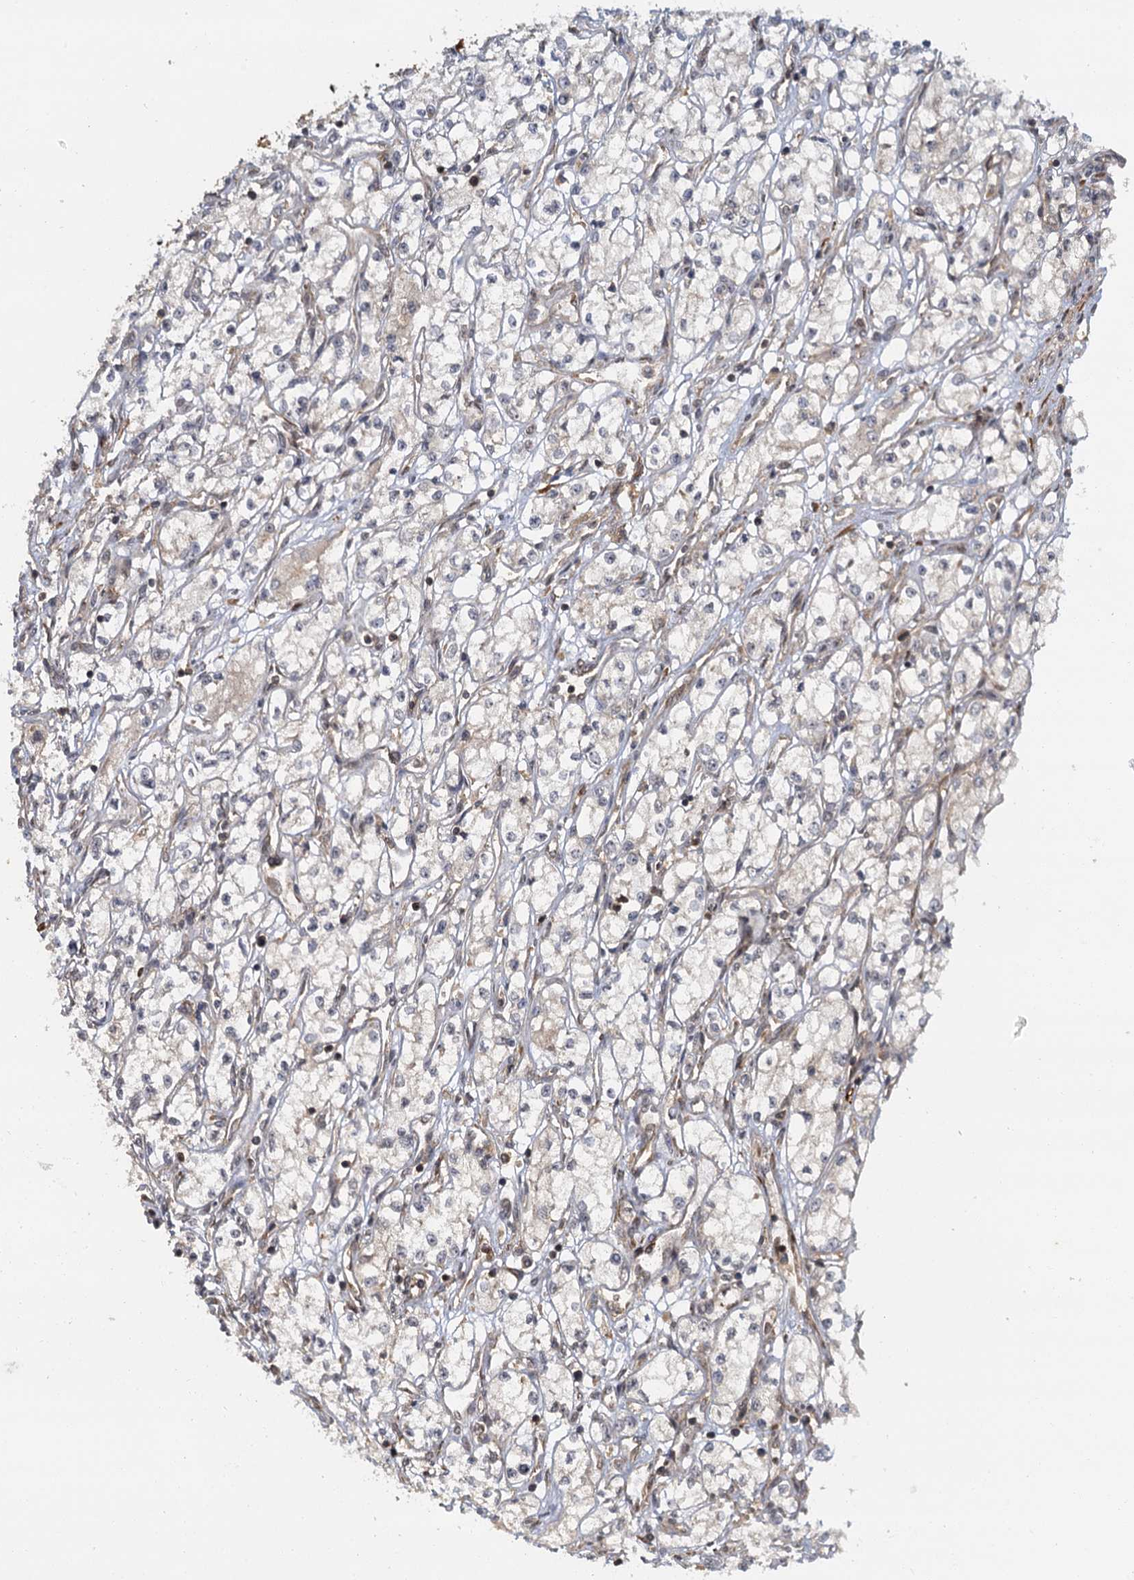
{"staining": {"intensity": "negative", "quantity": "none", "location": "none"}, "tissue": "renal cancer", "cell_type": "Tumor cells", "image_type": "cancer", "snomed": [{"axis": "morphology", "description": "Adenocarcinoma, NOS"}, {"axis": "topography", "description": "Kidney"}], "caption": "Histopathology image shows no protein expression in tumor cells of renal adenocarcinoma tissue.", "gene": "ZNF549", "patient": {"sex": "male", "age": 59}}